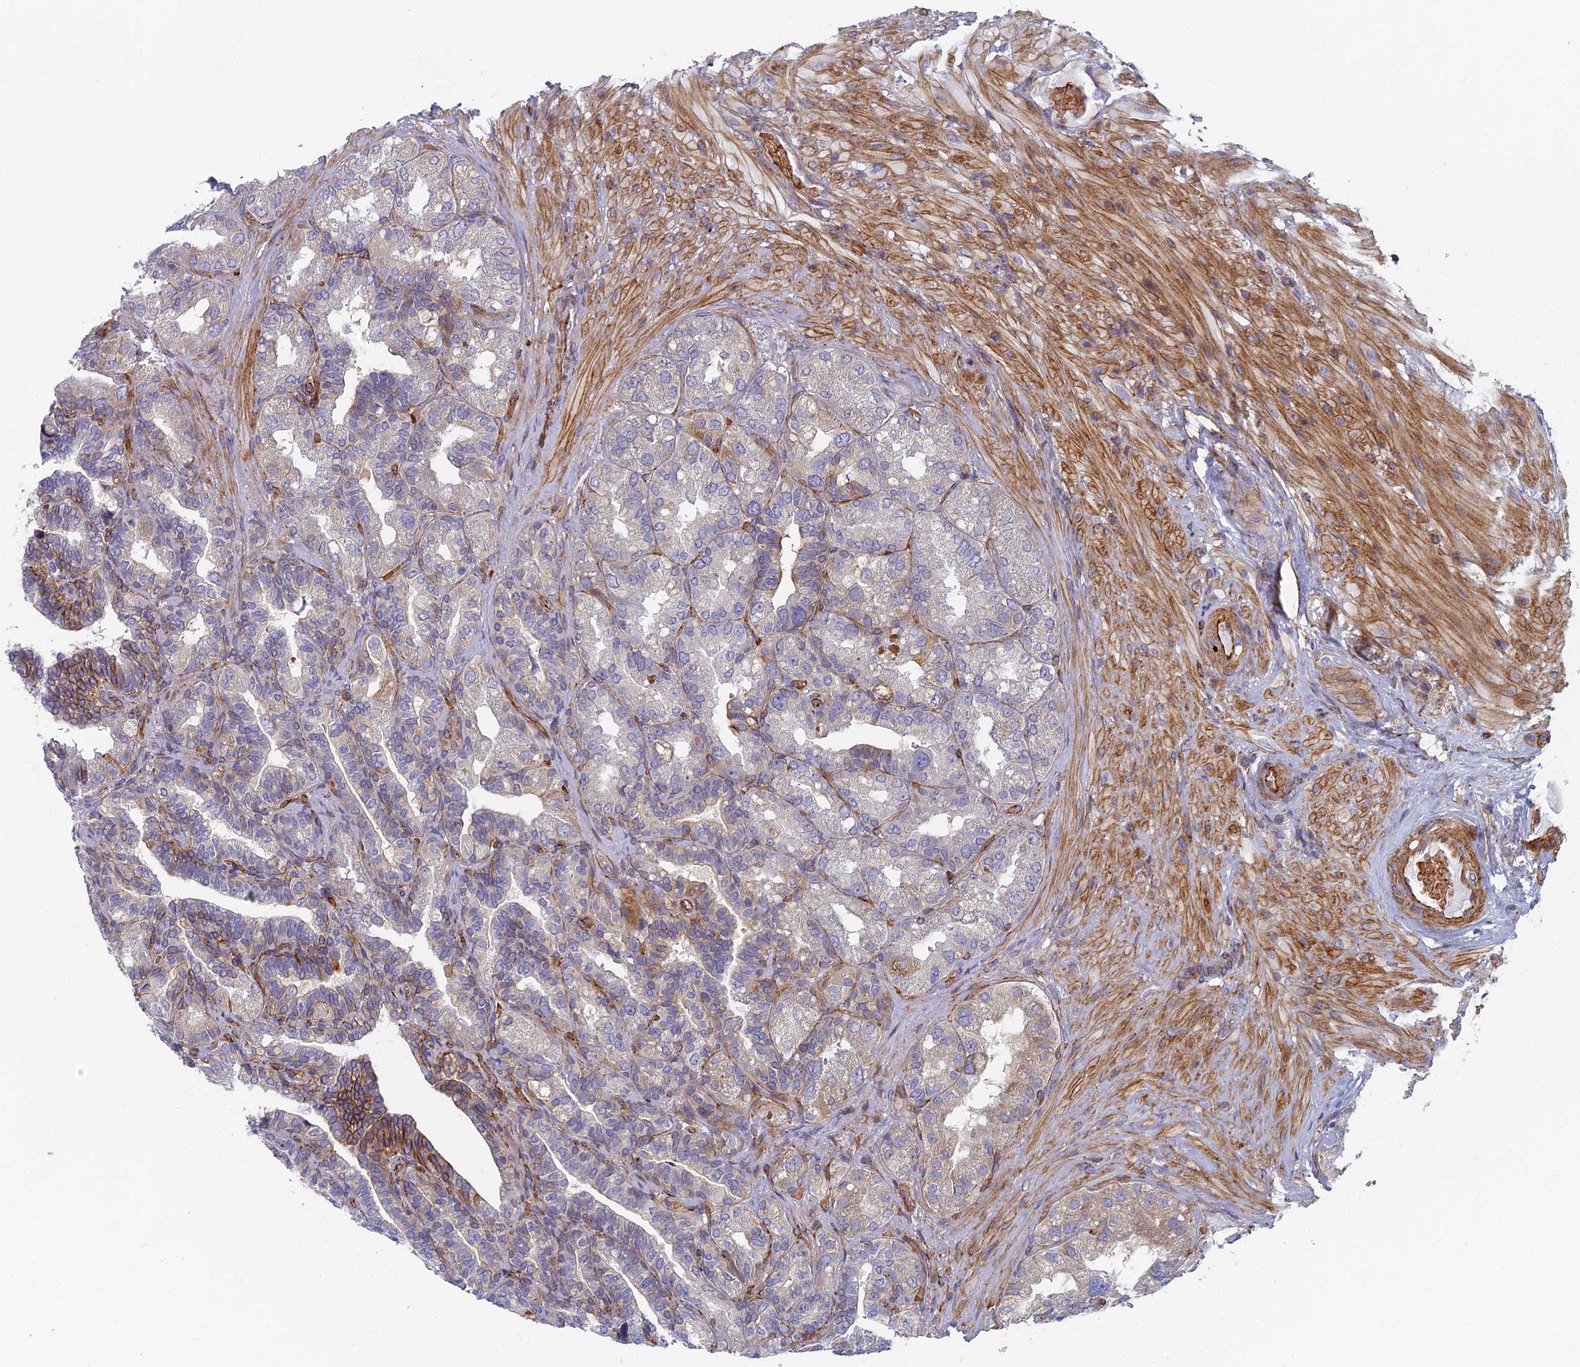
{"staining": {"intensity": "negative", "quantity": "none", "location": "none"}, "tissue": "seminal vesicle", "cell_type": "Glandular cells", "image_type": "normal", "snomed": [{"axis": "morphology", "description": "Normal tissue, NOS"}, {"axis": "topography", "description": "Seminal veicle"}, {"axis": "topography", "description": "Peripheral nerve tissue"}], "caption": "IHC histopathology image of benign seminal vesicle: seminal vesicle stained with DAB reveals no significant protein expression in glandular cells. (DAB (3,3'-diaminobenzidine) IHC visualized using brightfield microscopy, high magnification).", "gene": "ABCB10", "patient": {"sex": "male", "age": 63}}